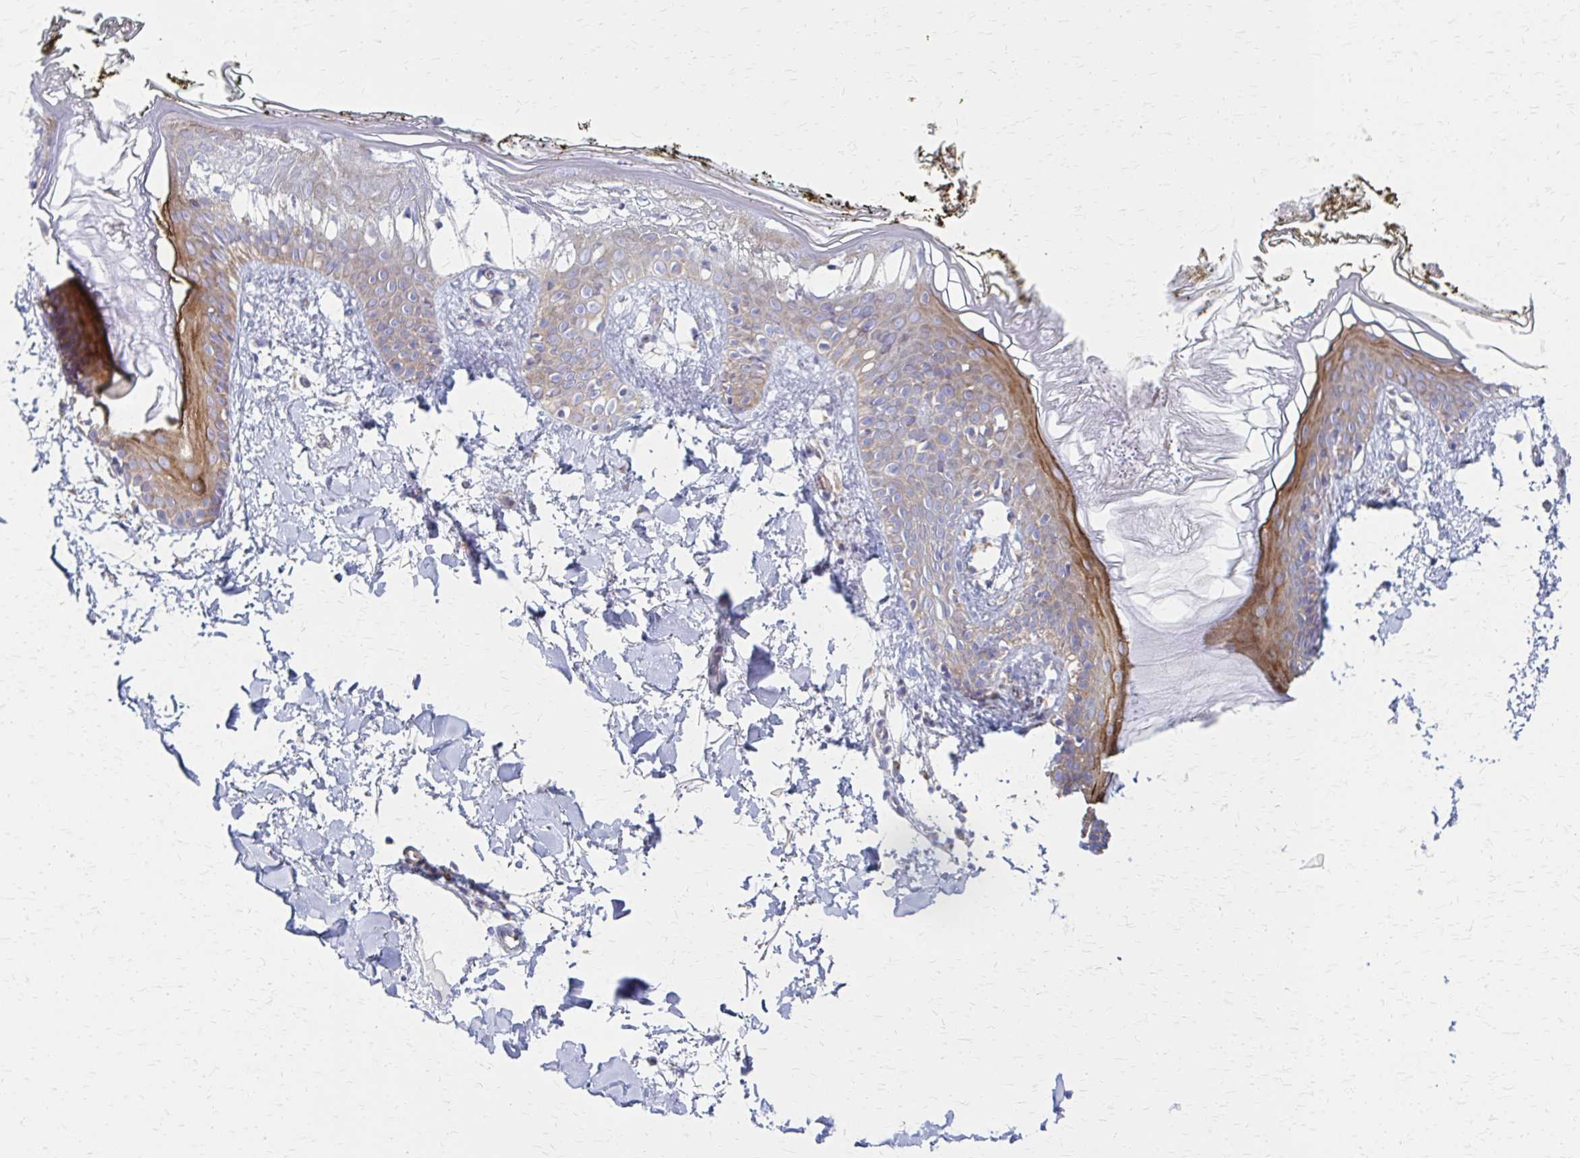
{"staining": {"intensity": "negative", "quantity": "none", "location": "none"}, "tissue": "skin", "cell_type": "Fibroblasts", "image_type": "normal", "snomed": [{"axis": "morphology", "description": "Normal tissue, NOS"}, {"axis": "topography", "description": "Skin"}], "caption": "Photomicrograph shows no protein expression in fibroblasts of normal skin.", "gene": "RPL27A", "patient": {"sex": "female", "age": 34}}